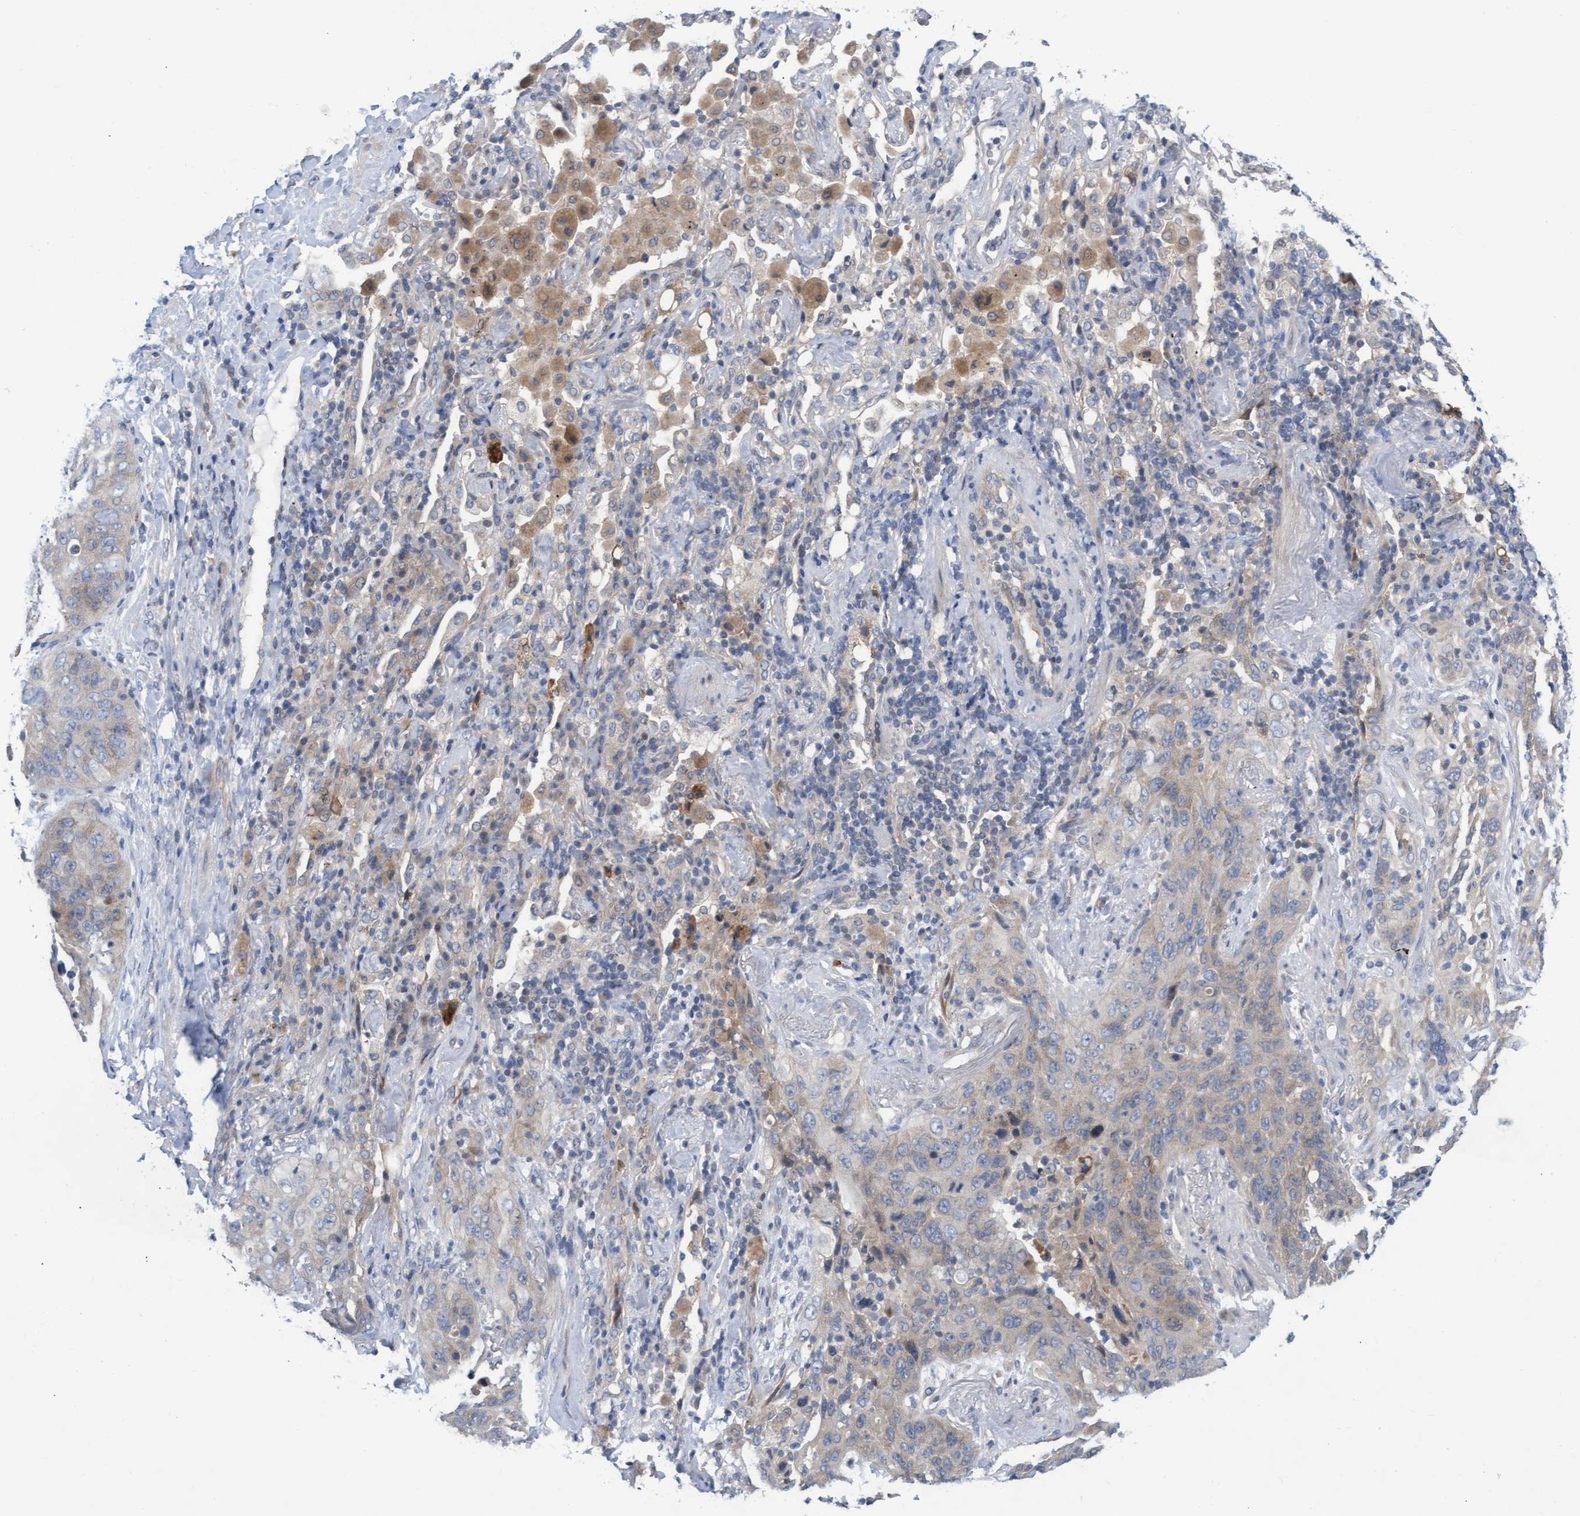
{"staining": {"intensity": "moderate", "quantity": ">75%", "location": "cytoplasmic/membranous"}, "tissue": "lung cancer", "cell_type": "Tumor cells", "image_type": "cancer", "snomed": [{"axis": "morphology", "description": "Squamous cell carcinoma, NOS"}, {"axis": "topography", "description": "Lung"}], "caption": "DAB (3,3'-diaminobenzidine) immunohistochemical staining of human lung squamous cell carcinoma exhibits moderate cytoplasmic/membranous protein staining in approximately >75% of tumor cells.", "gene": "ABCF2", "patient": {"sex": "female", "age": 67}}